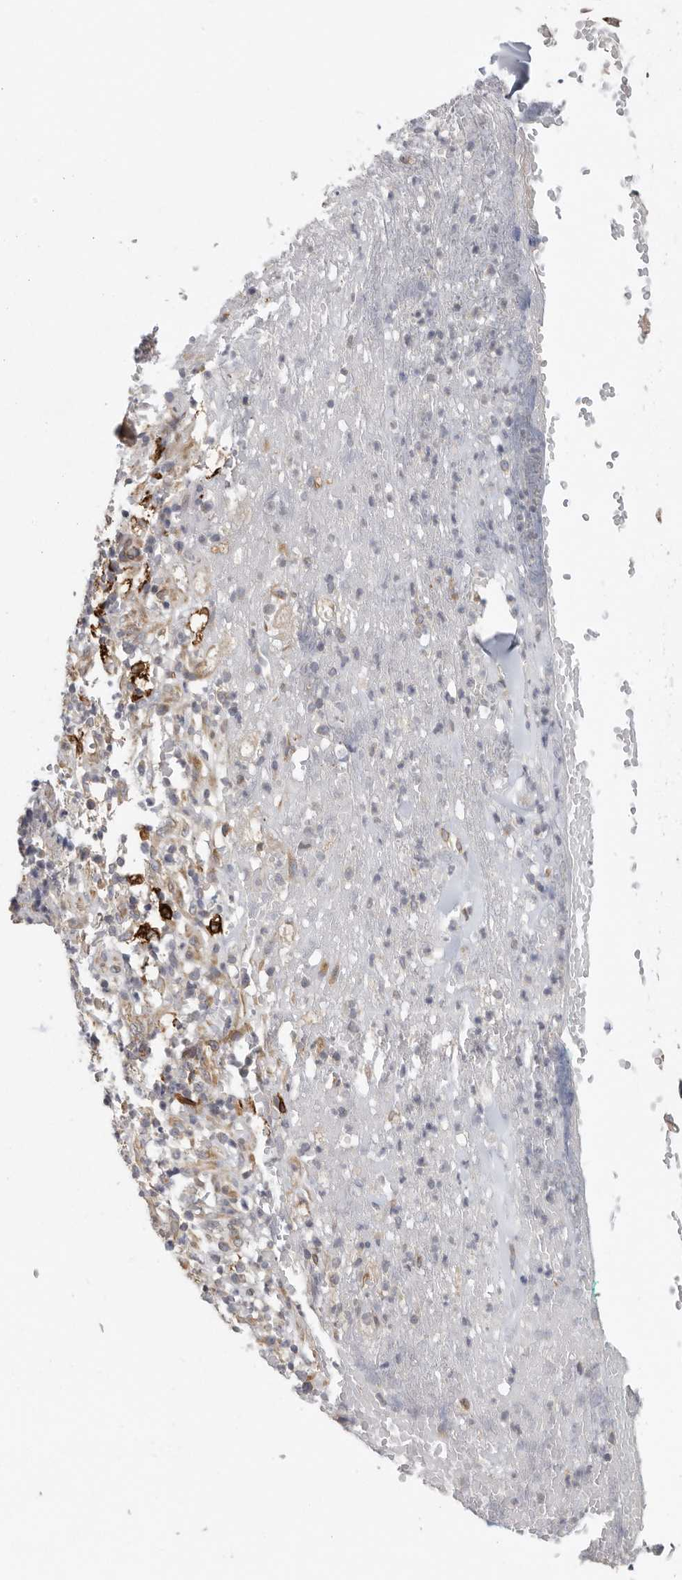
{"staining": {"intensity": "weak", "quantity": "25%-75%", "location": "cytoplasmic/membranous"}, "tissue": "adipose tissue", "cell_type": "Adipocytes", "image_type": "normal", "snomed": [{"axis": "morphology", "description": "Normal tissue, NOS"}, {"axis": "morphology", "description": "Basal cell carcinoma"}, {"axis": "topography", "description": "Cartilage tissue"}, {"axis": "topography", "description": "Nasopharynx"}, {"axis": "topography", "description": "Oral tissue"}], "caption": "This is an image of IHC staining of normal adipose tissue, which shows weak staining in the cytoplasmic/membranous of adipocytes.", "gene": "BCAP29", "patient": {"sex": "female", "age": 77}}